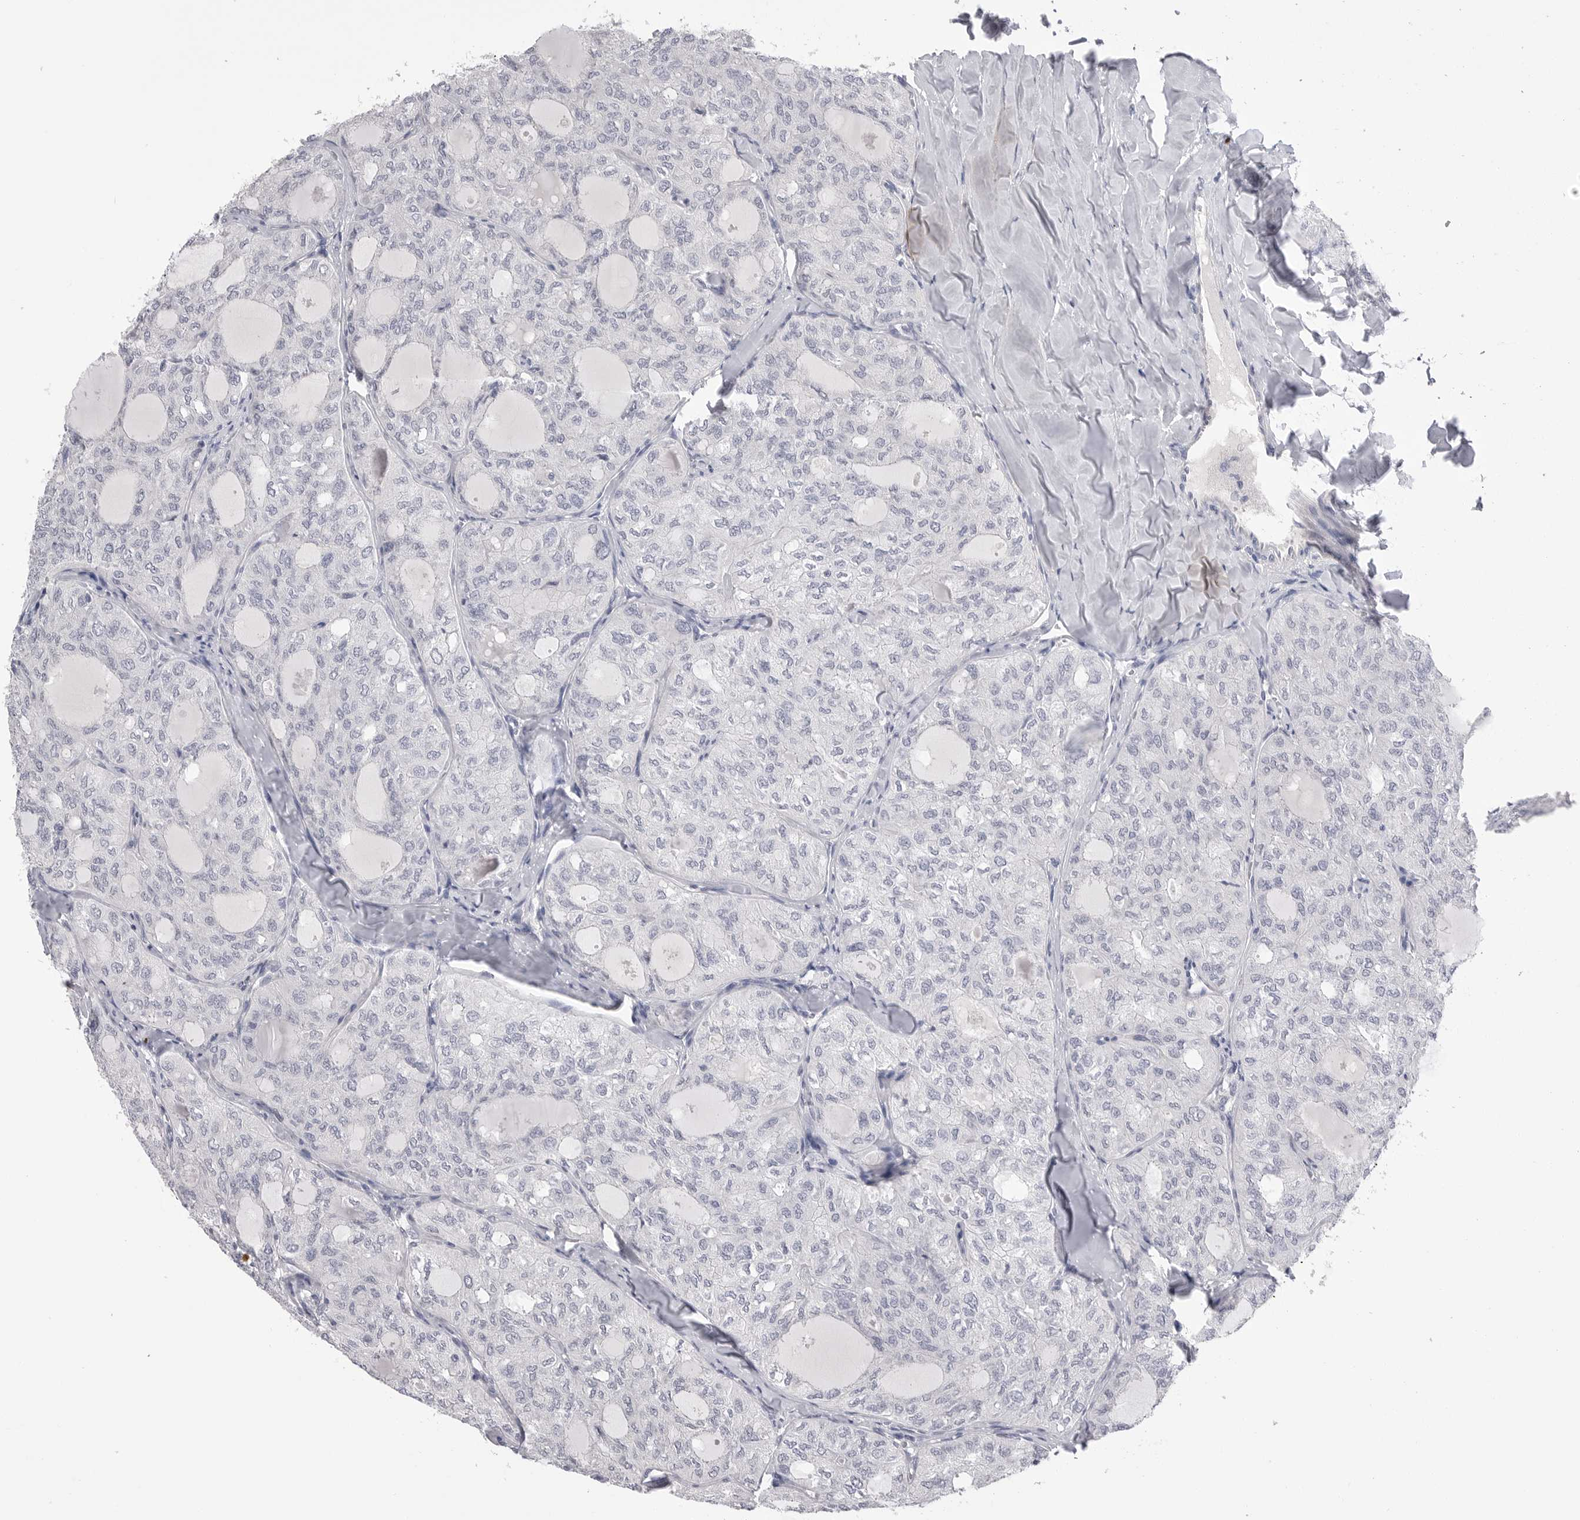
{"staining": {"intensity": "negative", "quantity": "none", "location": "none"}, "tissue": "thyroid cancer", "cell_type": "Tumor cells", "image_type": "cancer", "snomed": [{"axis": "morphology", "description": "Follicular adenoma carcinoma, NOS"}, {"axis": "topography", "description": "Thyroid gland"}], "caption": "DAB immunohistochemical staining of thyroid cancer demonstrates no significant expression in tumor cells.", "gene": "DLGAP3", "patient": {"sex": "male", "age": 75}}